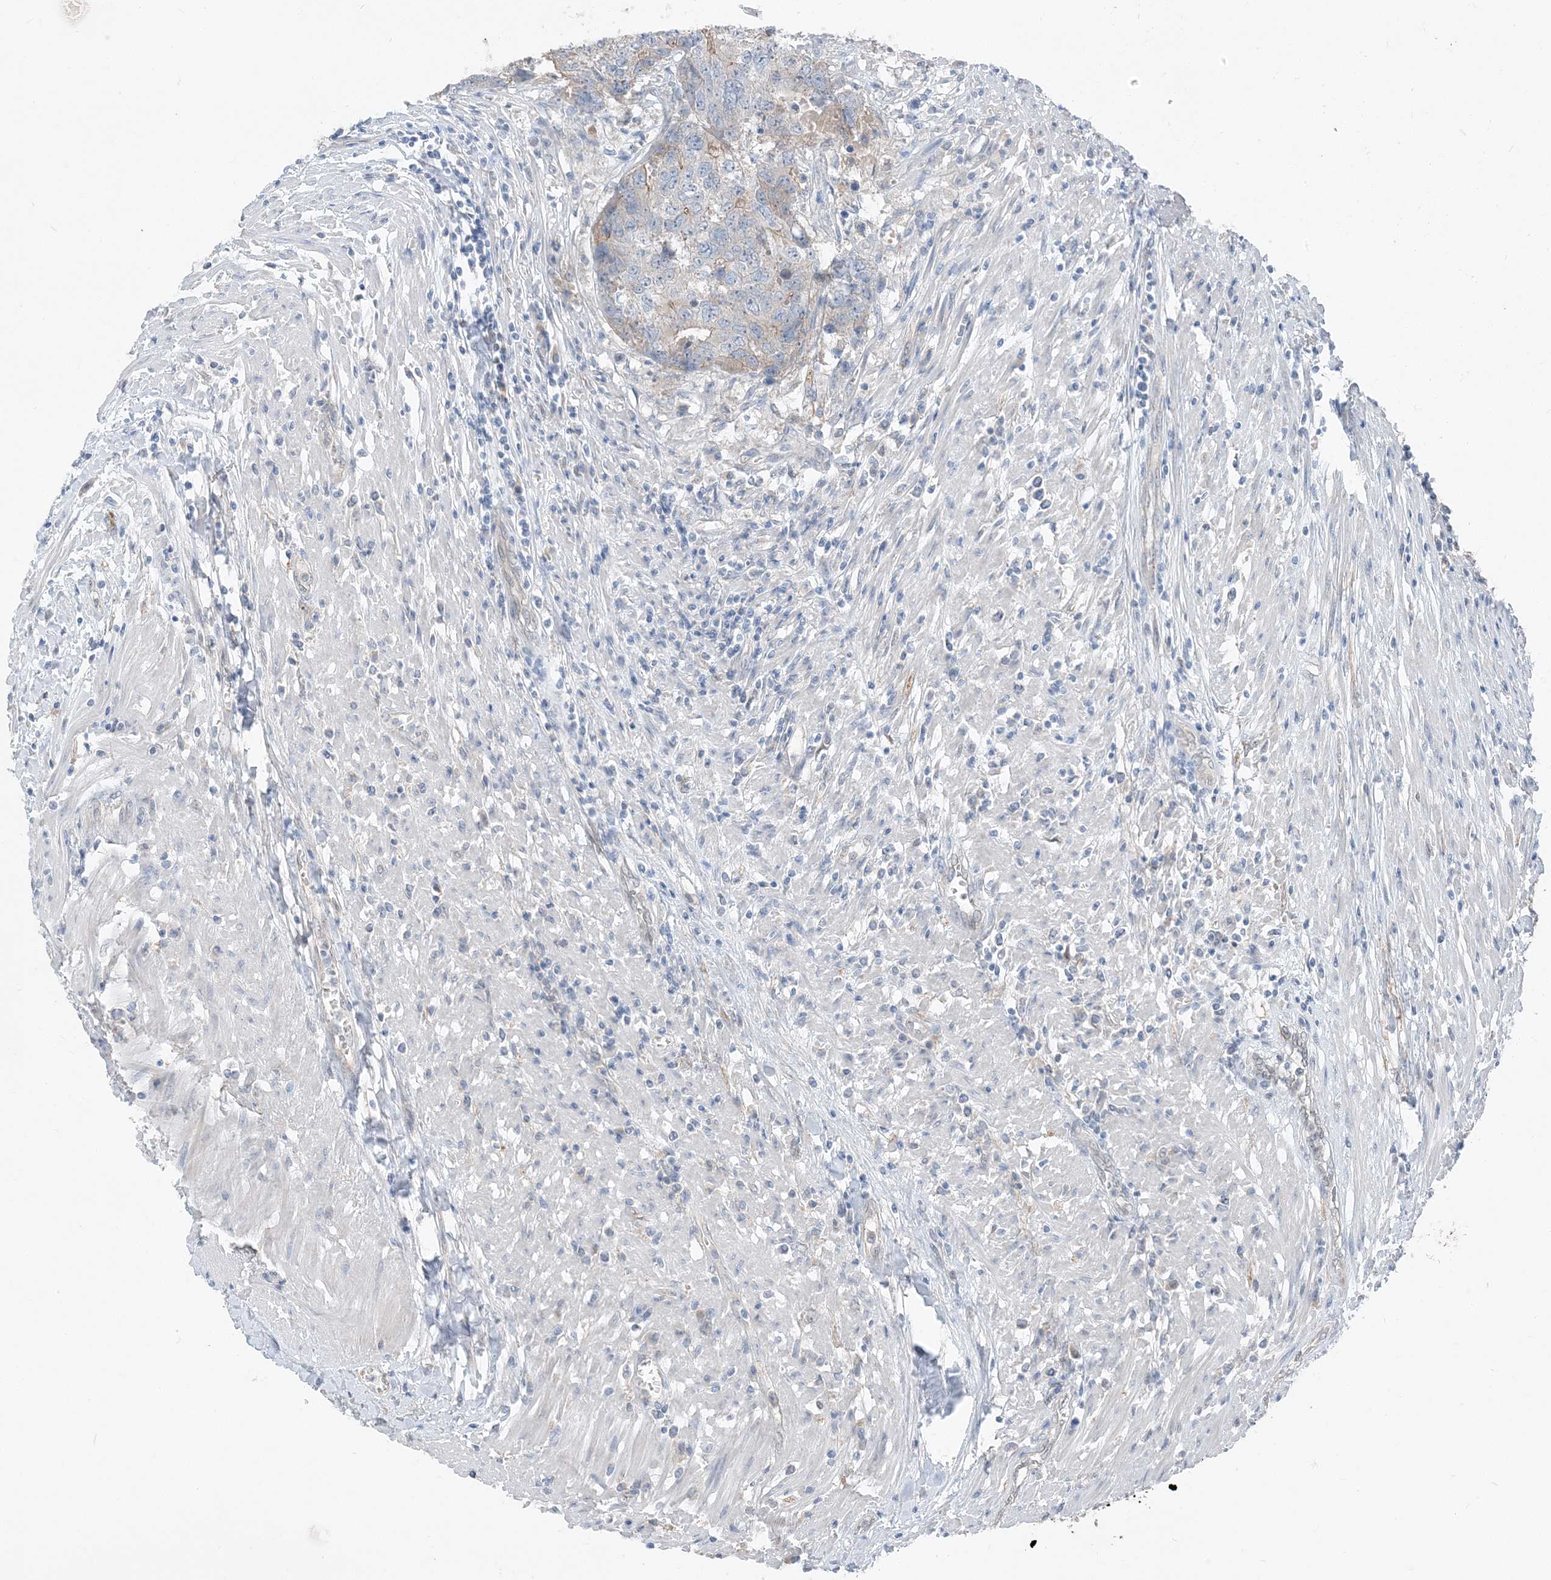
{"staining": {"intensity": "negative", "quantity": "none", "location": "none"}, "tissue": "colorectal cancer", "cell_type": "Tumor cells", "image_type": "cancer", "snomed": [{"axis": "morphology", "description": "Adenocarcinoma, NOS"}, {"axis": "topography", "description": "Colon"}], "caption": "IHC histopathology image of human adenocarcinoma (colorectal) stained for a protein (brown), which exhibits no expression in tumor cells. The staining is performed using DAB (3,3'-diaminobenzidine) brown chromogen with nuclei counter-stained in using hematoxylin.", "gene": "NCOA7", "patient": {"sex": "female", "age": 67}}